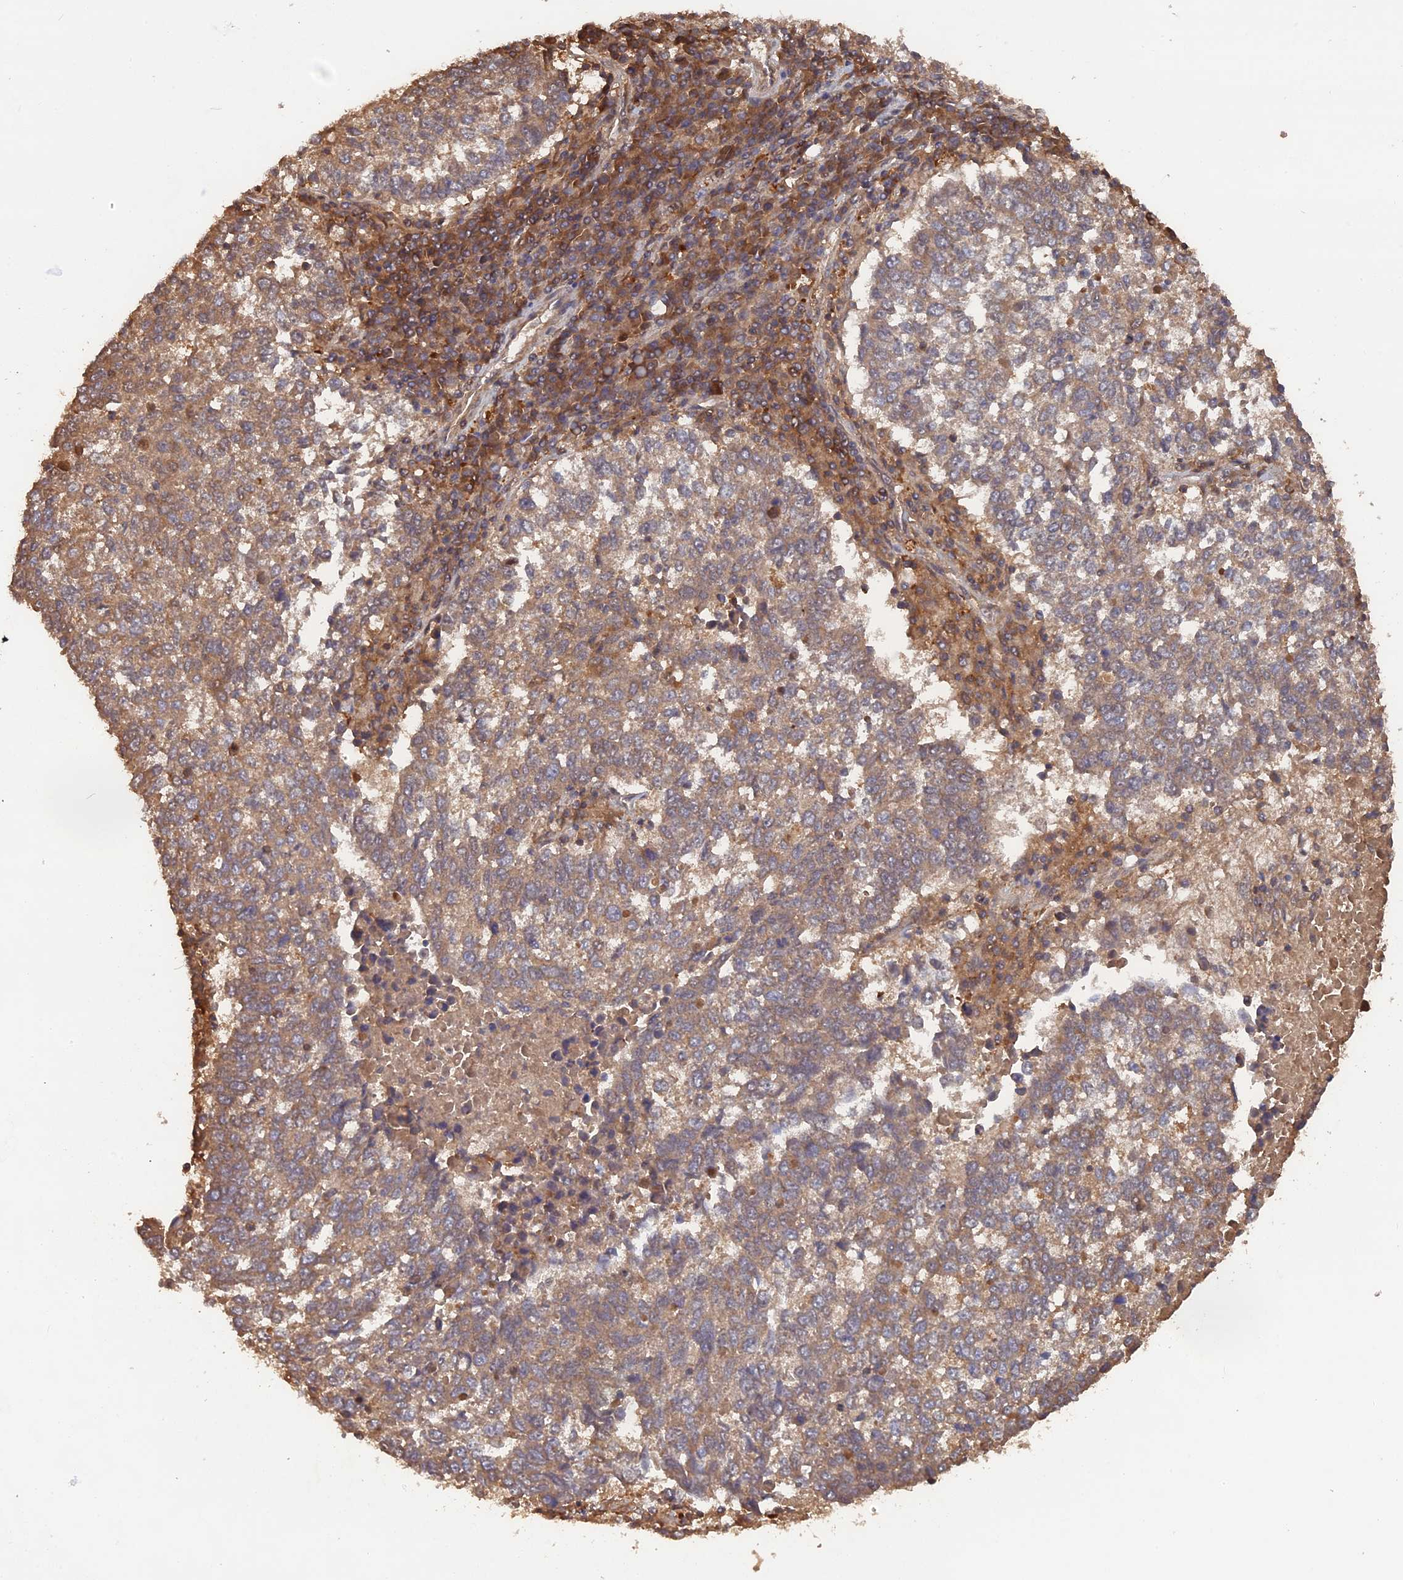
{"staining": {"intensity": "weak", "quantity": ">75%", "location": "cytoplasmic/membranous"}, "tissue": "lung cancer", "cell_type": "Tumor cells", "image_type": "cancer", "snomed": [{"axis": "morphology", "description": "Squamous cell carcinoma, NOS"}, {"axis": "topography", "description": "Lung"}], "caption": "Lung cancer (squamous cell carcinoma) was stained to show a protein in brown. There is low levels of weak cytoplasmic/membranous positivity in approximately >75% of tumor cells.", "gene": "BLVRA", "patient": {"sex": "male", "age": 73}}